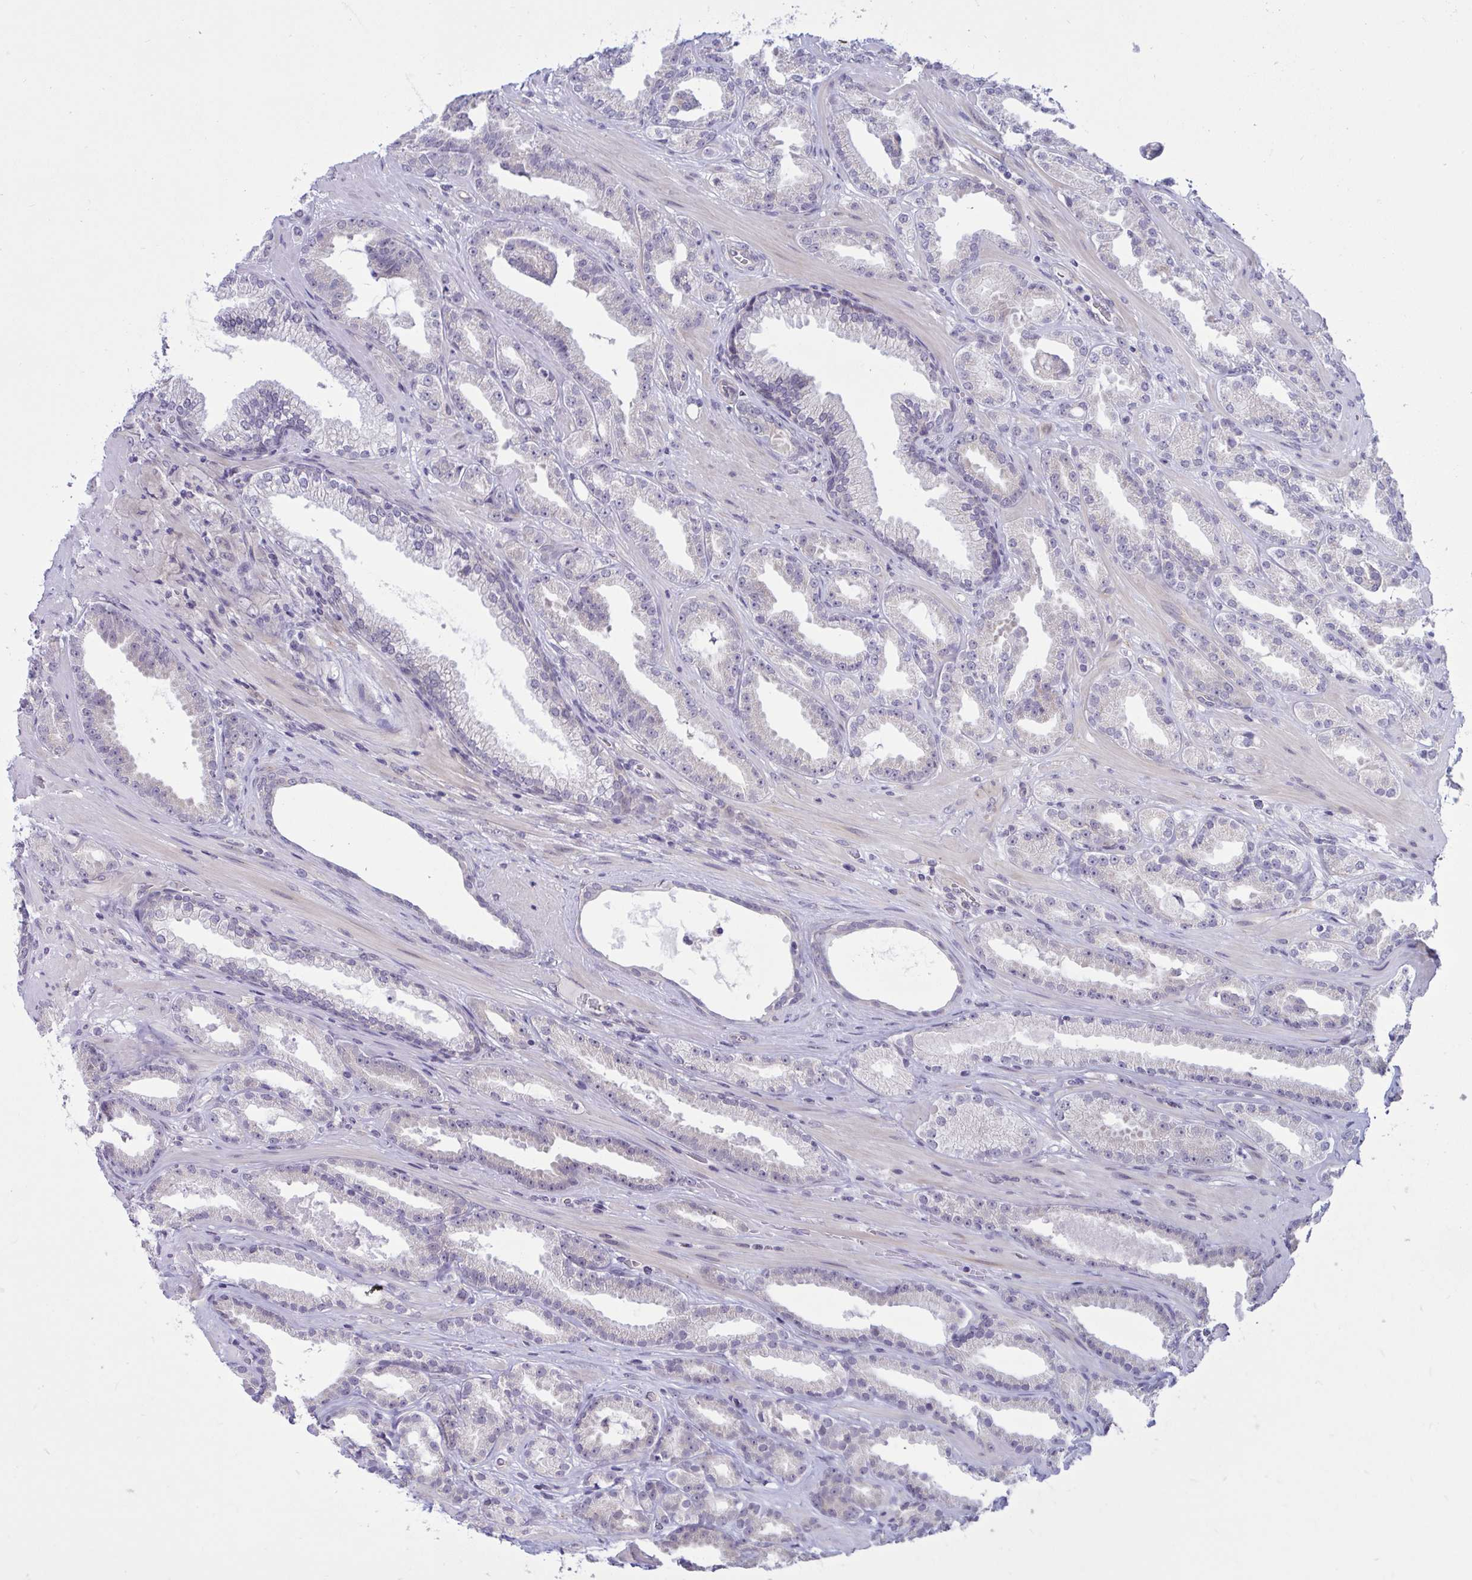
{"staining": {"intensity": "negative", "quantity": "none", "location": "none"}, "tissue": "prostate cancer", "cell_type": "Tumor cells", "image_type": "cancer", "snomed": [{"axis": "morphology", "description": "Adenocarcinoma, Low grade"}, {"axis": "topography", "description": "Prostate"}], "caption": "Prostate cancer was stained to show a protein in brown. There is no significant positivity in tumor cells.", "gene": "CAMLG", "patient": {"sex": "male", "age": 61}}